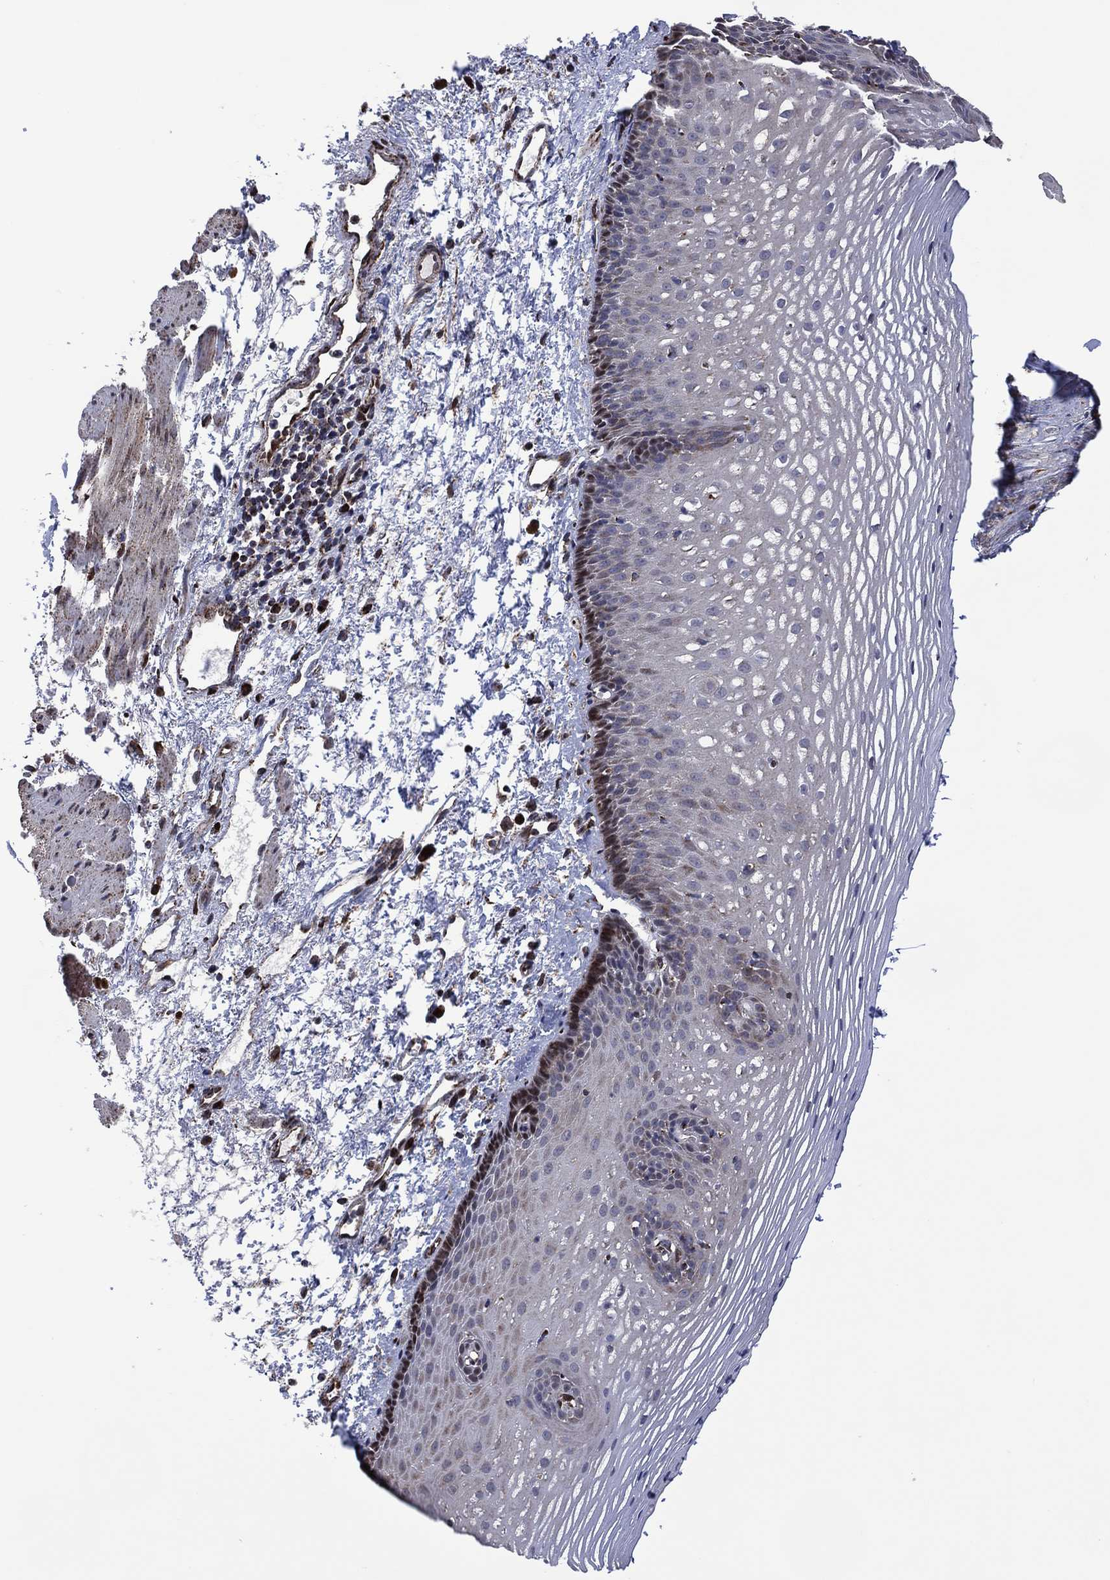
{"staining": {"intensity": "negative", "quantity": "none", "location": "none"}, "tissue": "esophagus", "cell_type": "Squamous epithelial cells", "image_type": "normal", "snomed": [{"axis": "morphology", "description": "Normal tissue, NOS"}, {"axis": "topography", "description": "Esophagus"}], "caption": "This is a image of IHC staining of unremarkable esophagus, which shows no positivity in squamous epithelial cells.", "gene": "HTD2", "patient": {"sex": "male", "age": 76}}